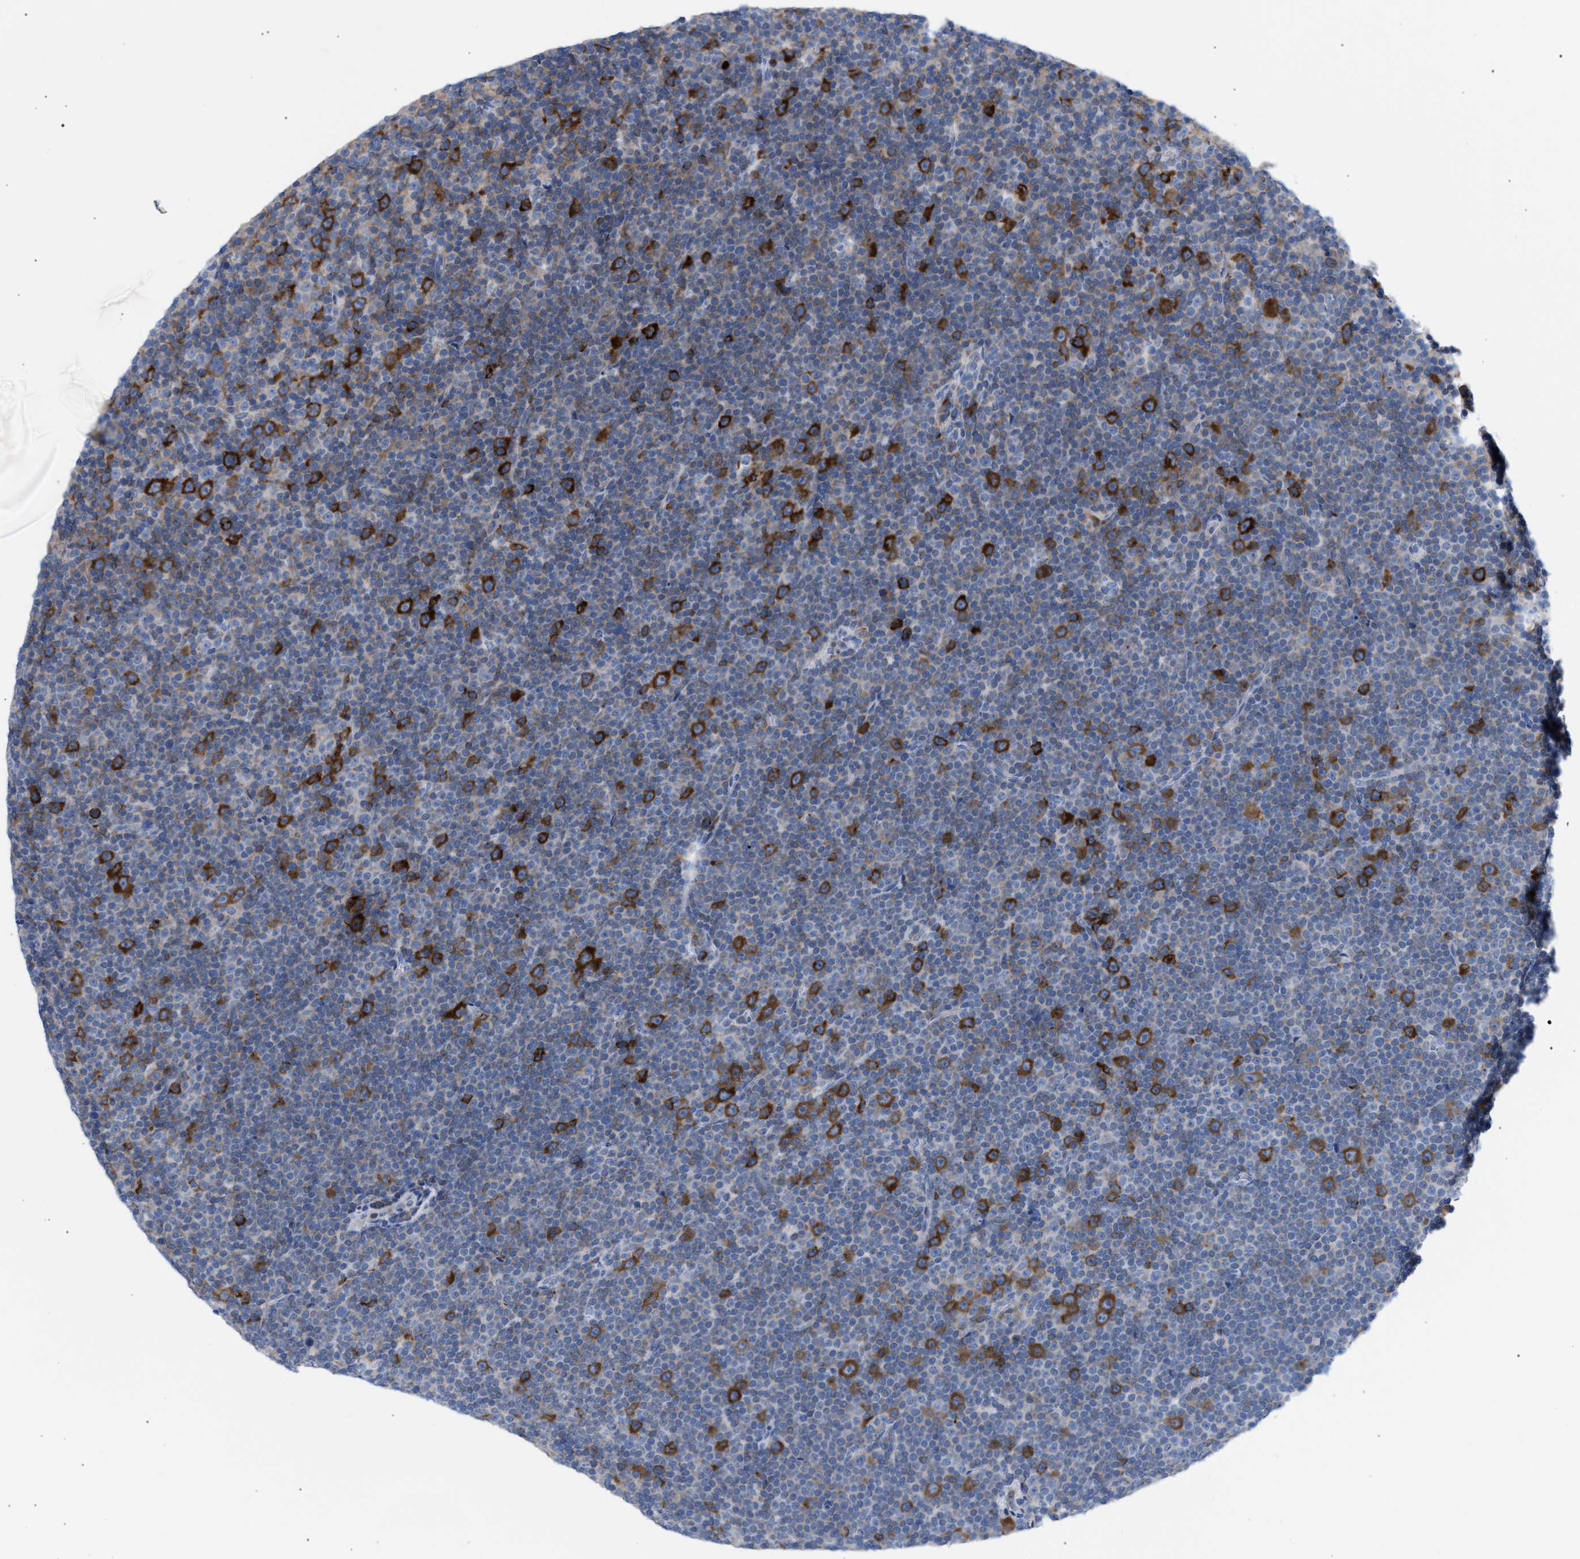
{"staining": {"intensity": "strong", "quantity": "25%-75%", "location": "cytoplasmic/membranous"}, "tissue": "lymphoma", "cell_type": "Tumor cells", "image_type": "cancer", "snomed": [{"axis": "morphology", "description": "Malignant lymphoma, non-Hodgkin's type, Low grade"}, {"axis": "topography", "description": "Lymph node"}], "caption": "DAB immunohistochemical staining of human lymphoma shows strong cytoplasmic/membranous protein positivity in about 25%-75% of tumor cells.", "gene": "TACC3", "patient": {"sex": "female", "age": 67}}